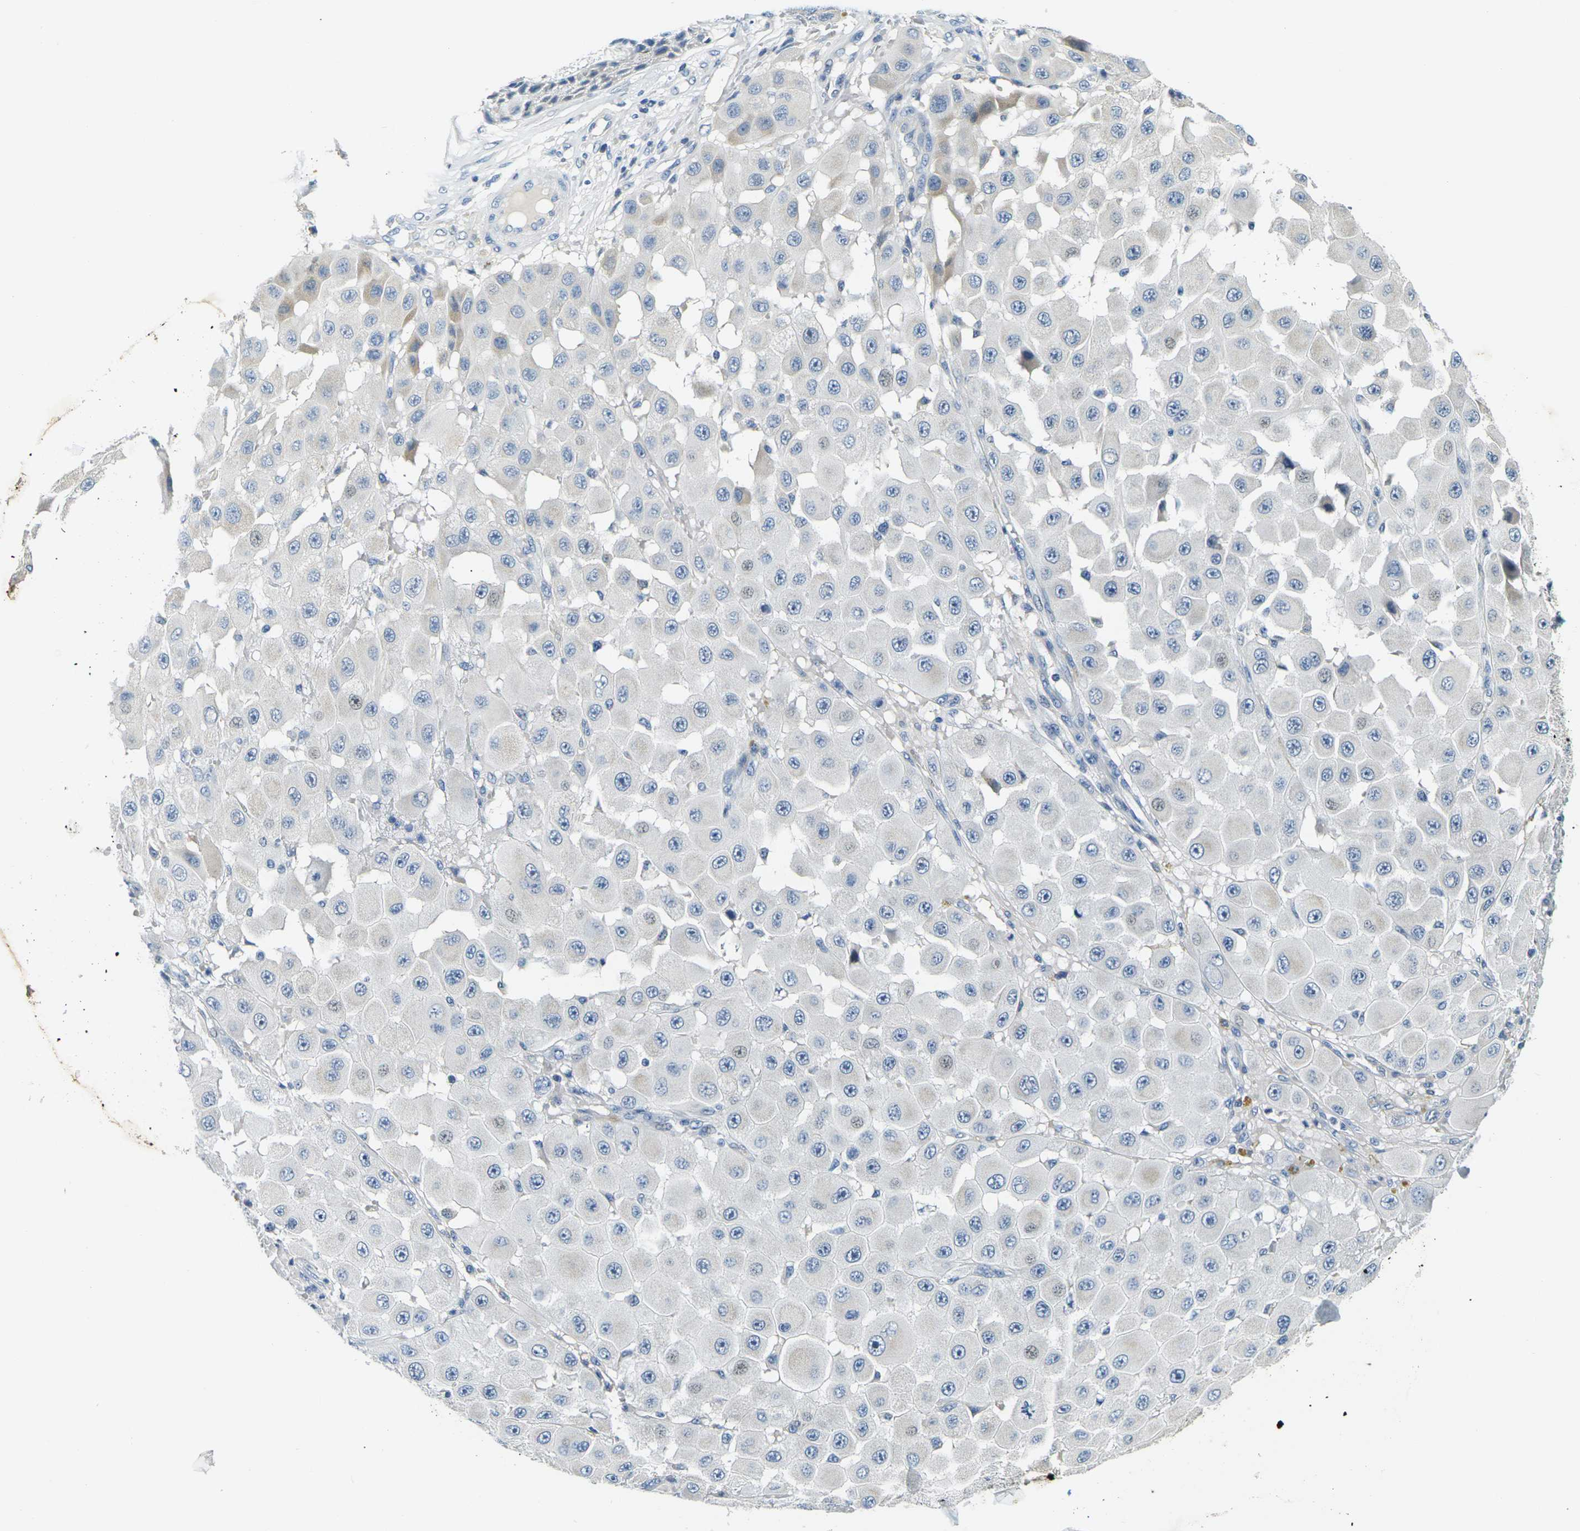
{"staining": {"intensity": "negative", "quantity": "none", "location": "none"}, "tissue": "melanoma", "cell_type": "Tumor cells", "image_type": "cancer", "snomed": [{"axis": "morphology", "description": "Malignant melanoma, NOS"}, {"axis": "topography", "description": "Skin"}], "caption": "Protein analysis of malignant melanoma shows no significant staining in tumor cells.", "gene": "SHISAL2B", "patient": {"sex": "female", "age": 81}}